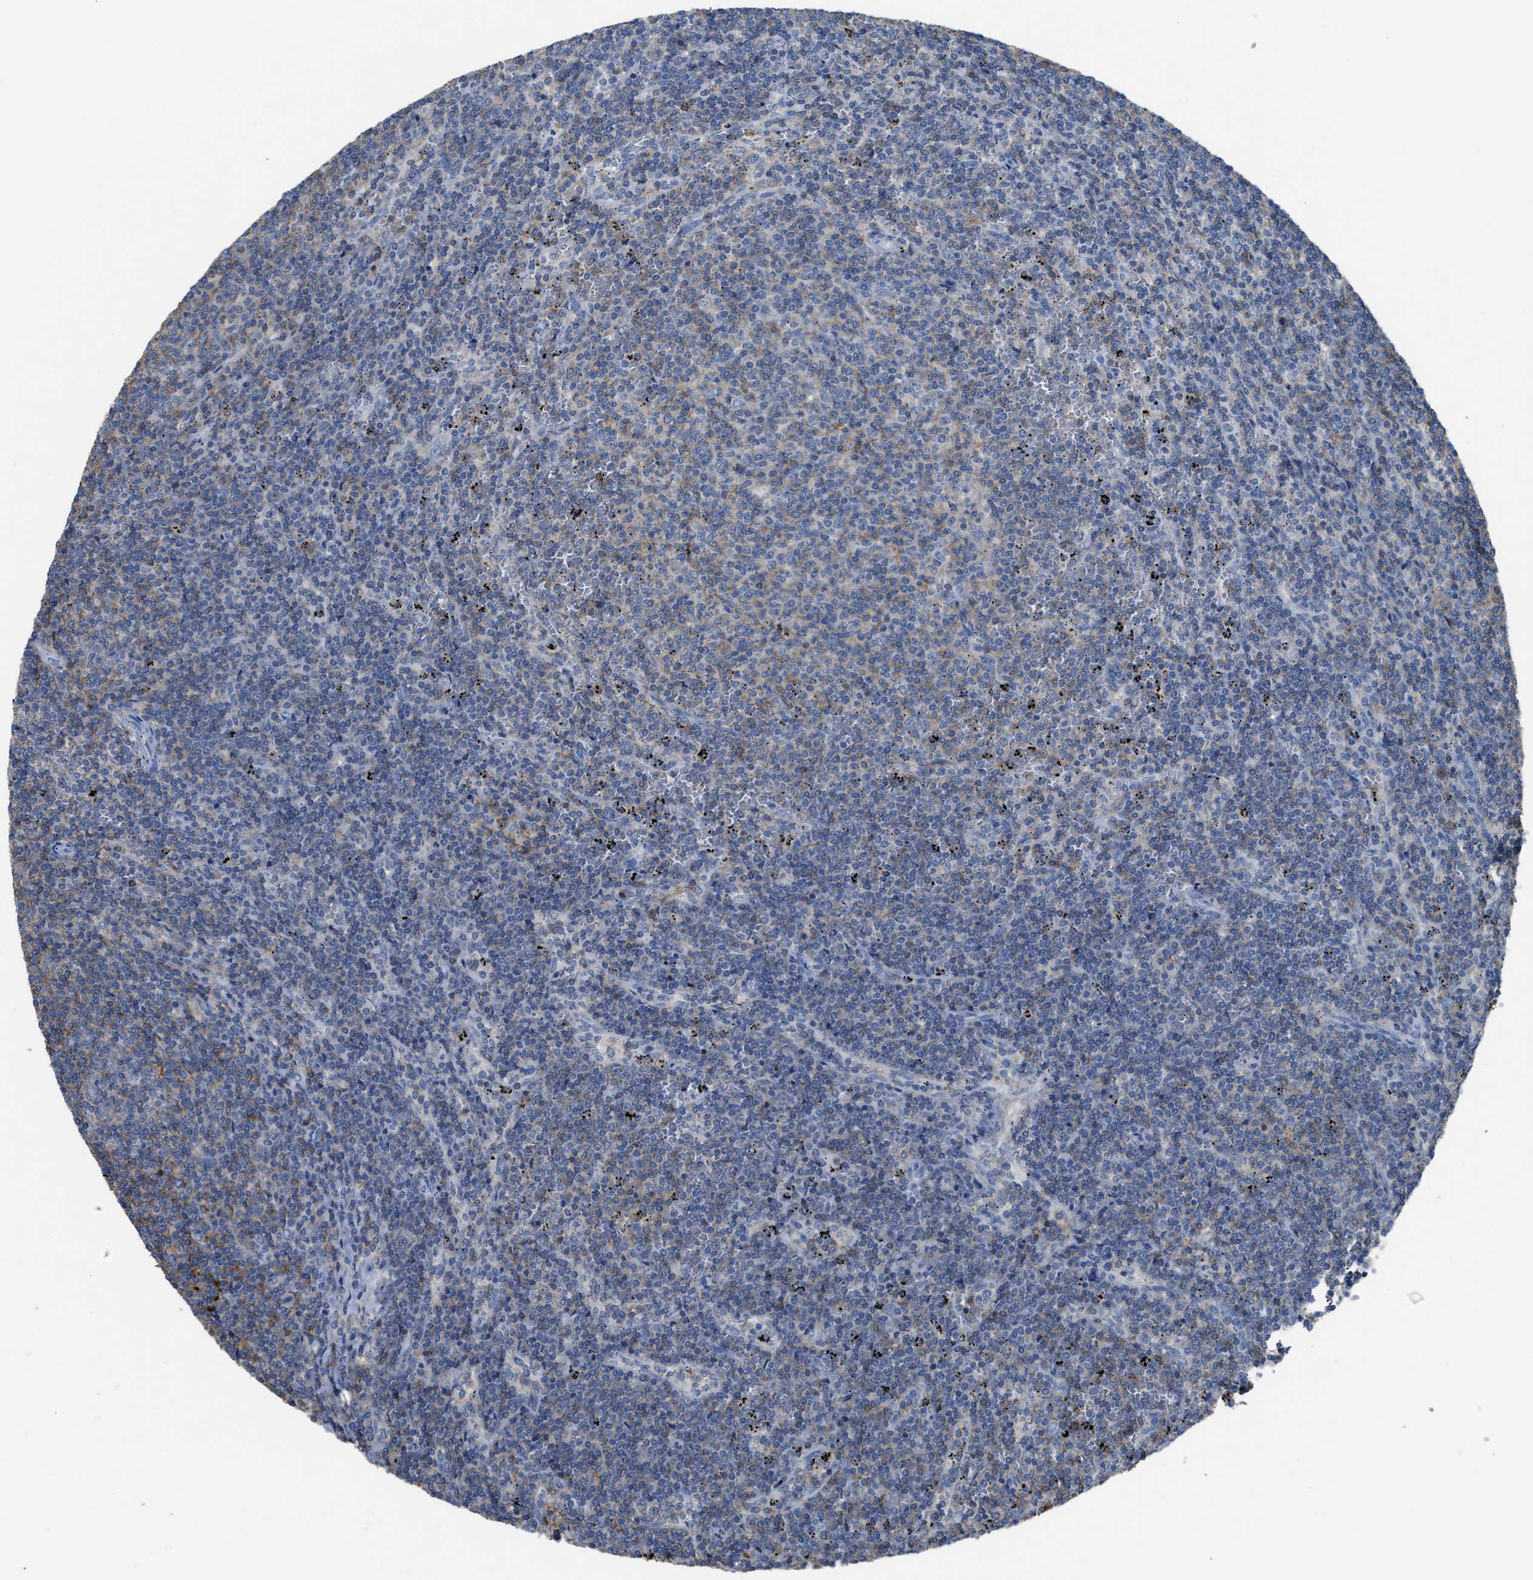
{"staining": {"intensity": "weak", "quantity": "<25%", "location": "cytoplasmic/membranous"}, "tissue": "lymphoma", "cell_type": "Tumor cells", "image_type": "cancer", "snomed": [{"axis": "morphology", "description": "Malignant lymphoma, non-Hodgkin's type, Low grade"}, {"axis": "topography", "description": "Spleen"}], "caption": "Tumor cells show no significant positivity in low-grade malignant lymphoma, non-Hodgkin's type. The staining is performed using DAB brown chromogen with nuclei counter-stained in using hematoxylin.", "gene": "OR51E1", "patient": {"sex": "female", "age": 50}}